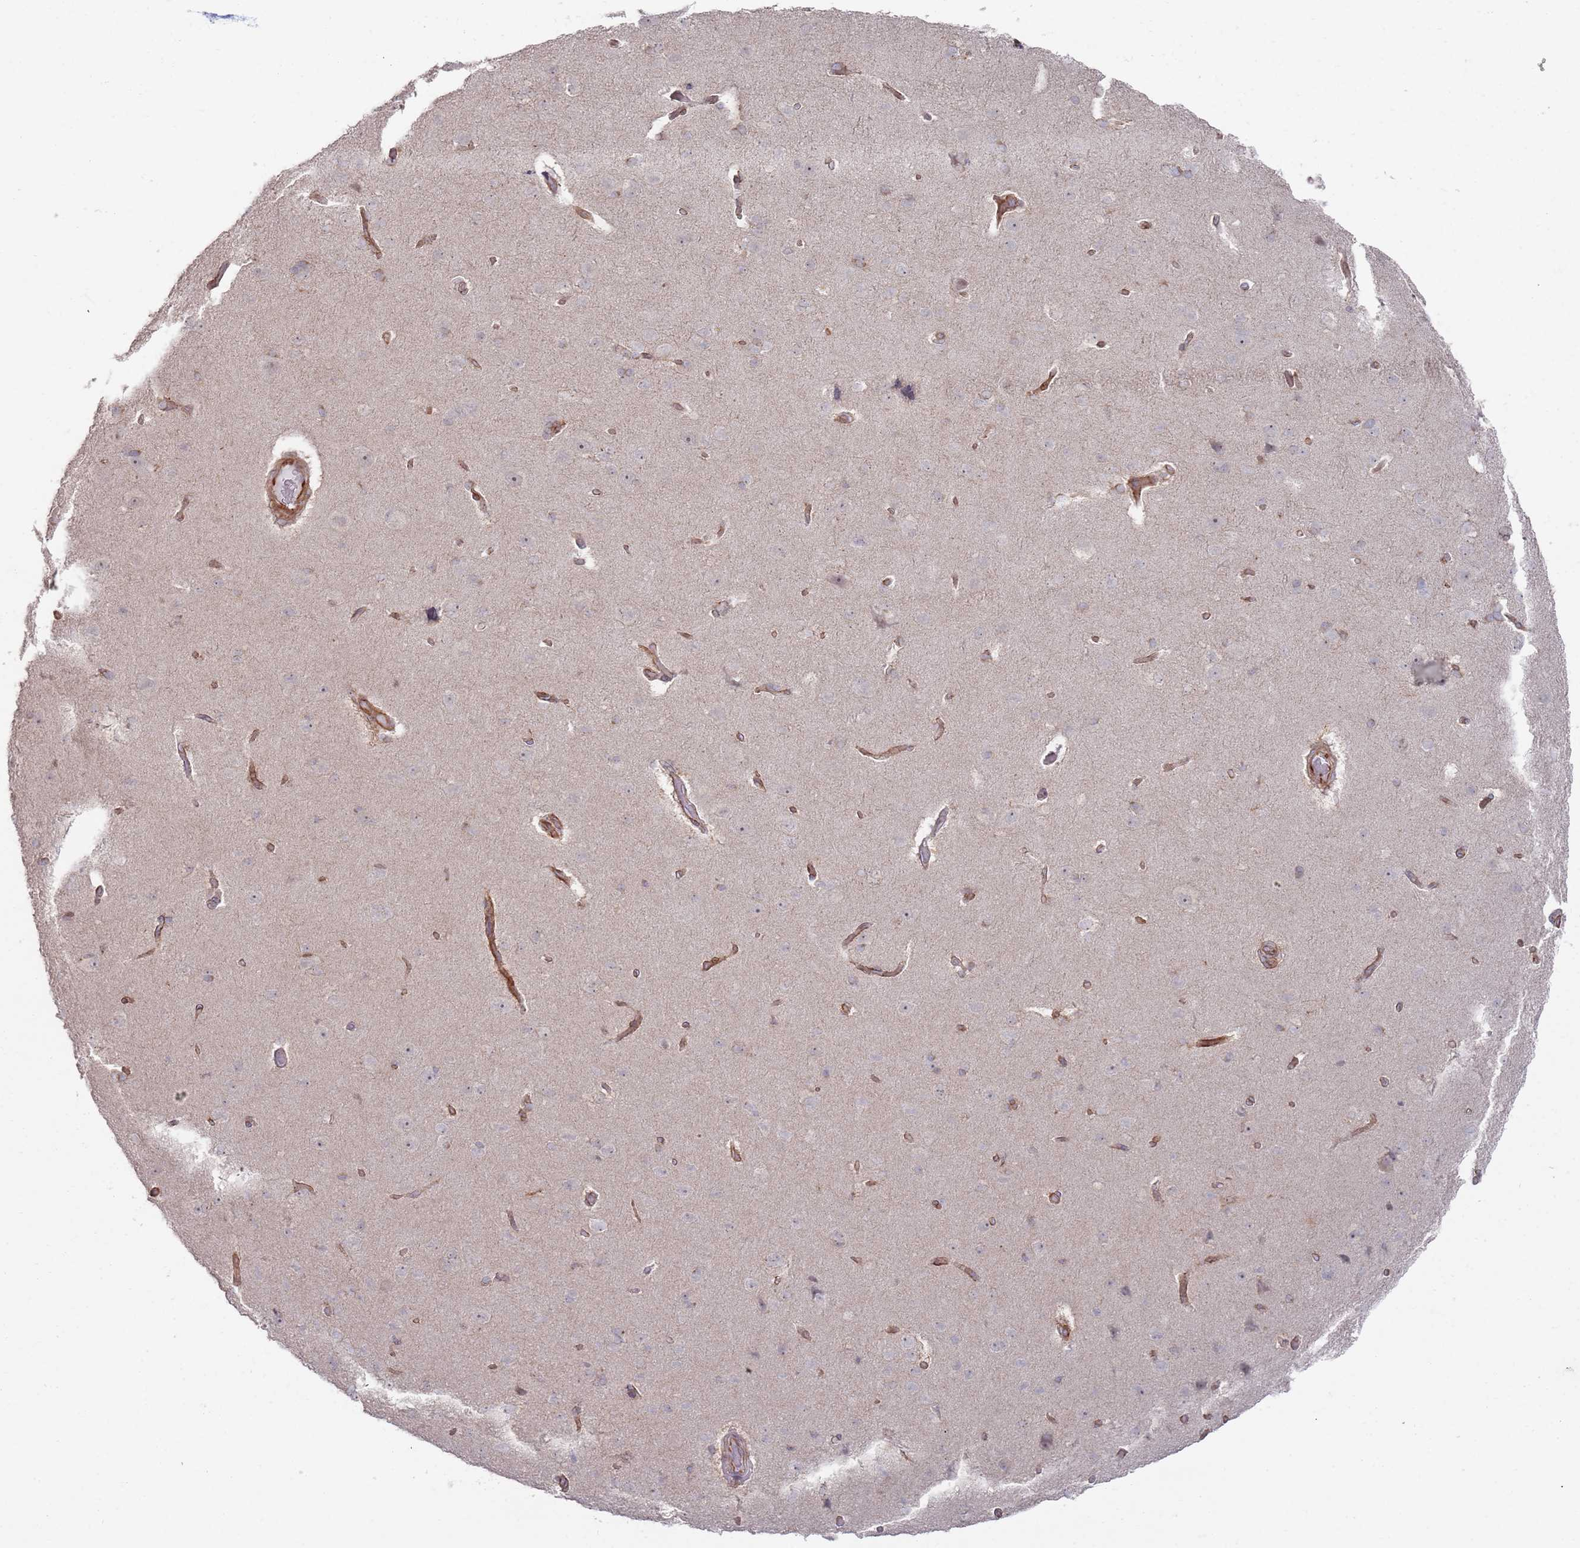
{"staining": {"intensity": "moderate", "quantity": ">75%", "location": "cytoplasmic/membranous"}, "tissue": "cerebral cortex", "cell_type": "Endothelial cells", "image_type": "normal", "snomed": [{"axis": "morphology", "description": "Normal tissue, NOS"}, {"axis": "topography", "description": "Cerebral cortex"}], "caption": "Protein expression analysis of normal cerebral cortex reveals moderate cytoplasmic/membranous expression in about >75% of endothelial cells.", "gene": "PHF21A", "patient": {"sex": "male", "age": 62}}